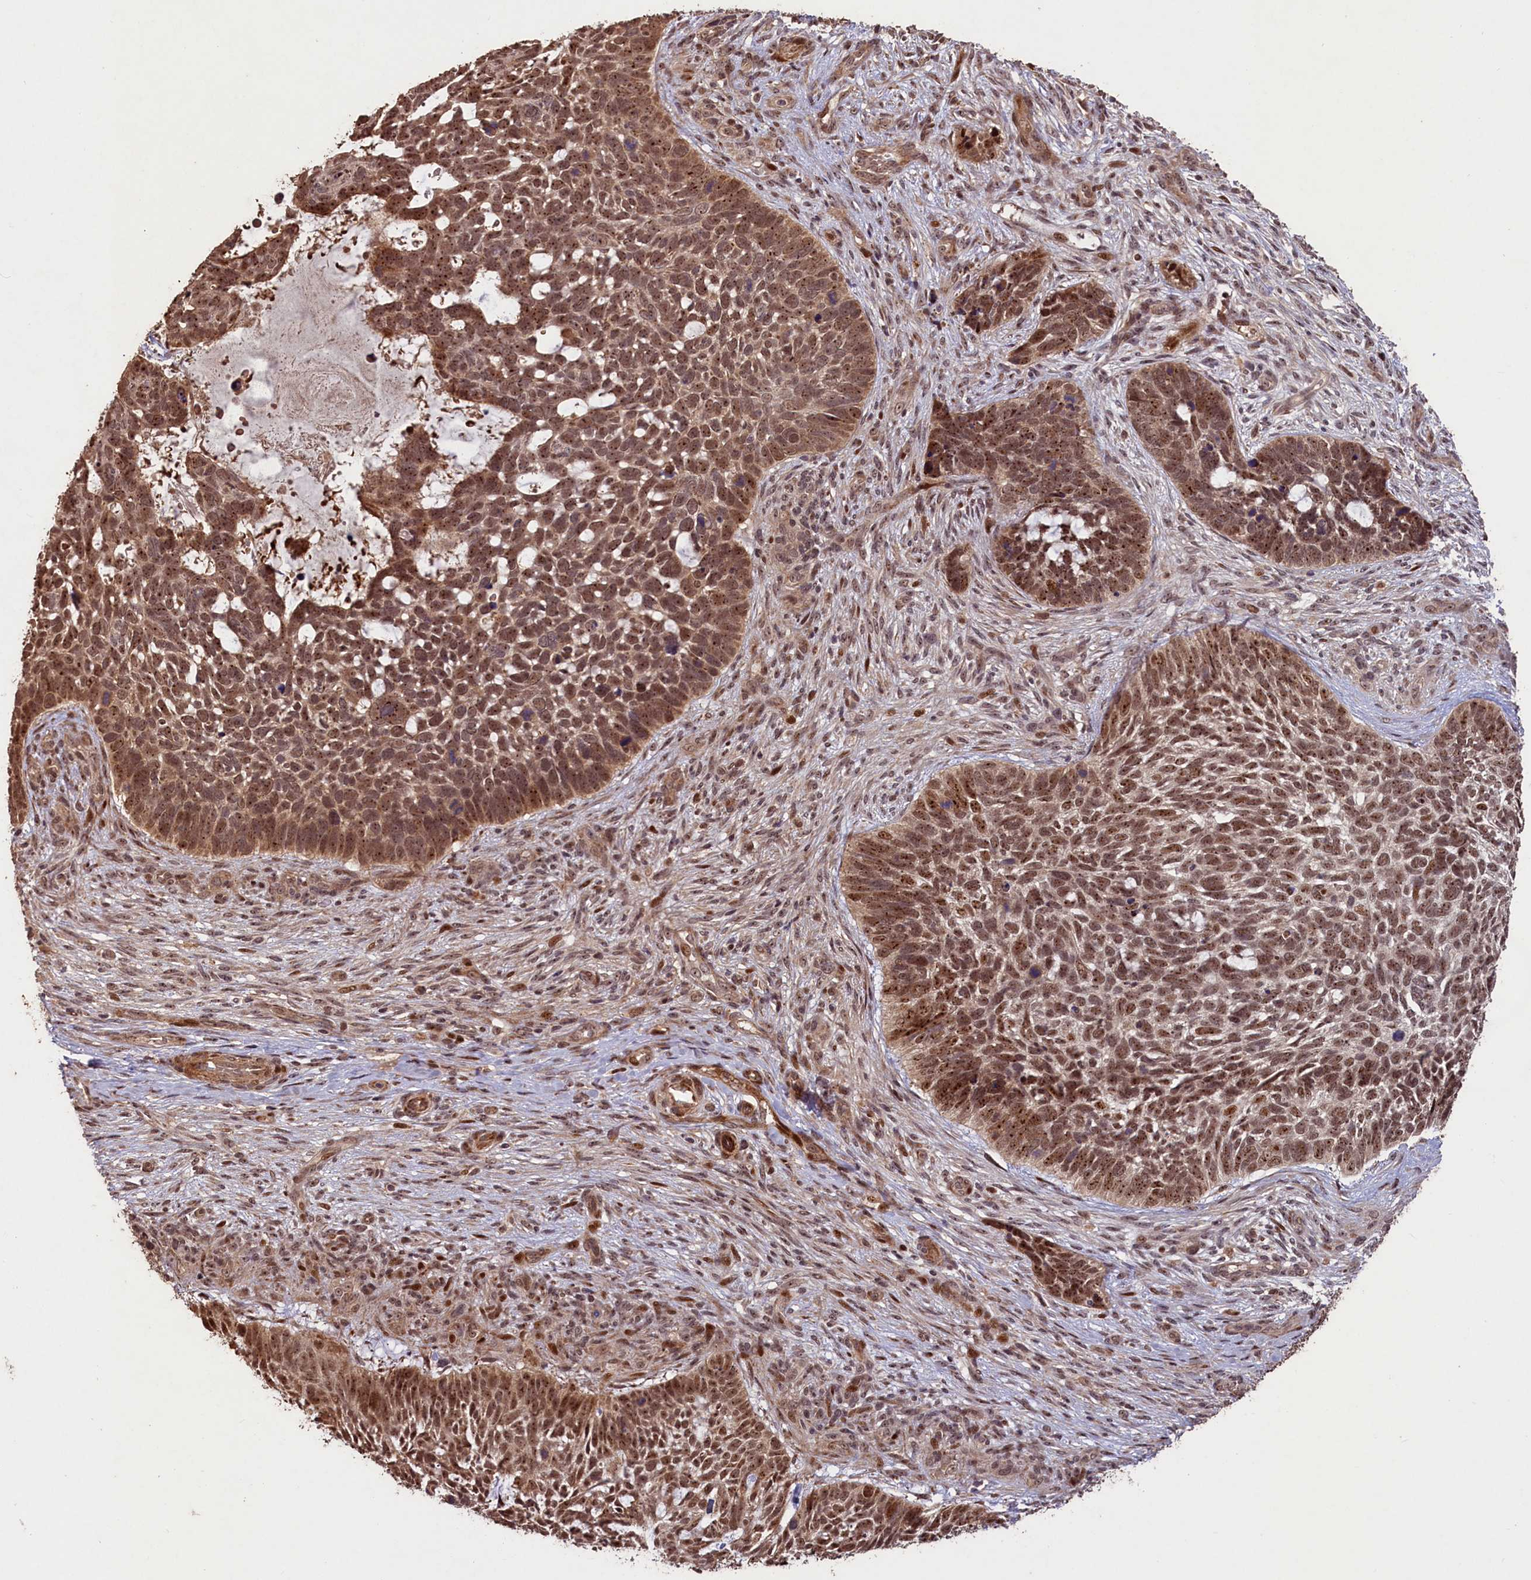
{"staining": {"intensity": "moderate", "quantity": ">75%", "location": "cytoplasmic/membranous,nuclear"}, "tissue": "skin cancer", "cell_type": "Tumor cells", "image_type": "cancer", "snomed": [{"axis": "morphology", "description": "Basal cell carcinoma"}, {"axis": "topography", "description": "Skin"}], "caption": "The photomicrograph demonstrates staining of skin cancer (basal cell carcinoma), revealing moderate cytoplasmic/membranous and nuclear protein staining (brown color) within tumor cells. Immunohistochemistry stains the protein in brown and the nuclei are stained blue.", "gene": "SHPRH", "patient": {"sex": "male", "age": 88}}